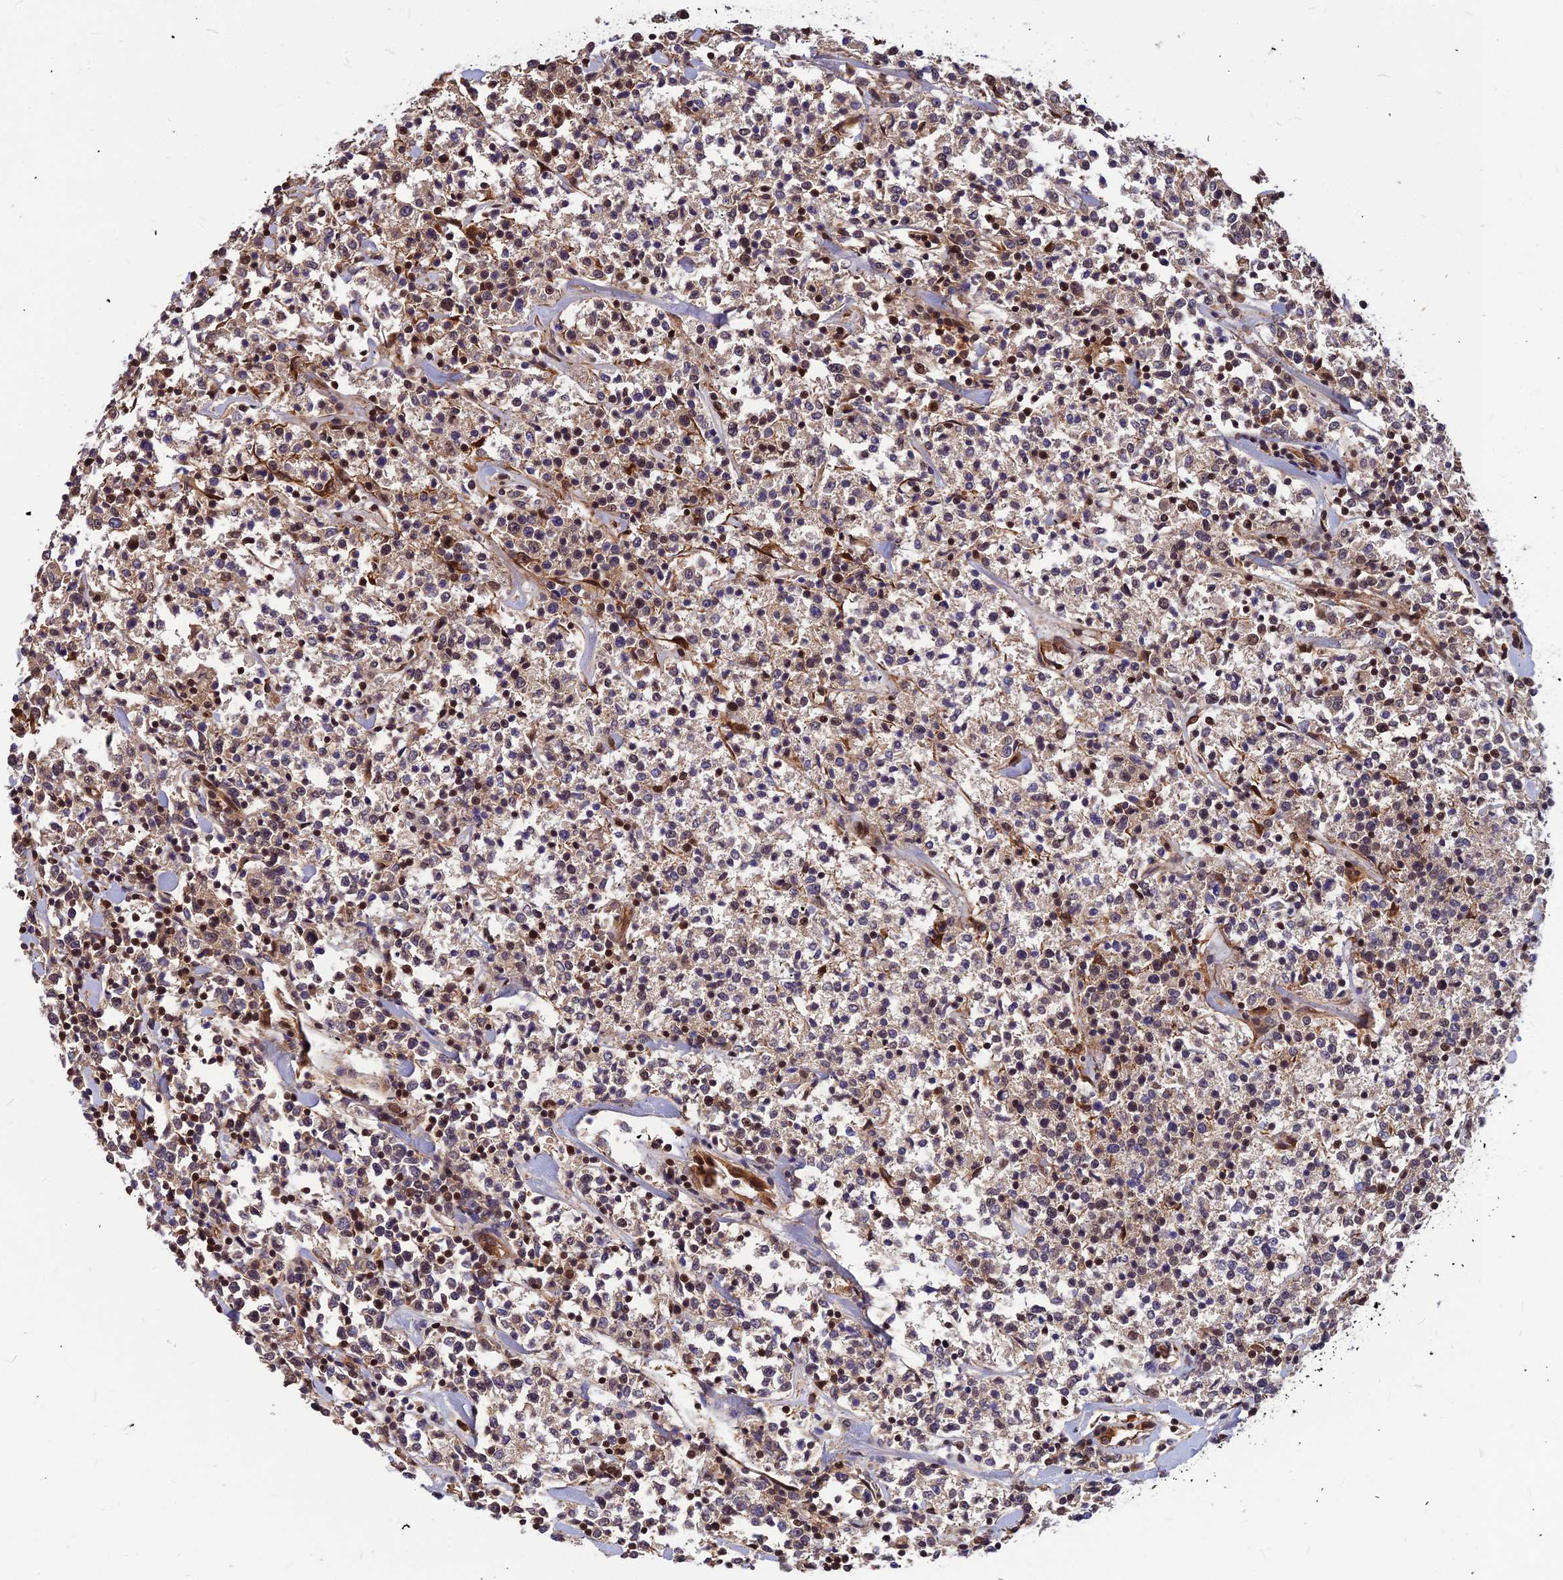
{"staining": {"intensity": "weak", "quantity": "<25%", "location": "cytoplasmic/membranous"}, "tissue": "lymphoma", "cell_type": "Tumor cells", "image_type": "cancer", "snomed": [{"axis": "morphology", "description": "Malignant lymphoma, non-Hodgkin's type, Low grade"}, {"axis": "topography", "description": "Small intestine"}], "caption": "DAB immunohistochemical staining of human low-grade malignant lymphoma, non-Hodgkin's type shows no significant expression in tumor cells.", "gene": "ZNF467", "patient": {"sex": "female", "age": 59}}